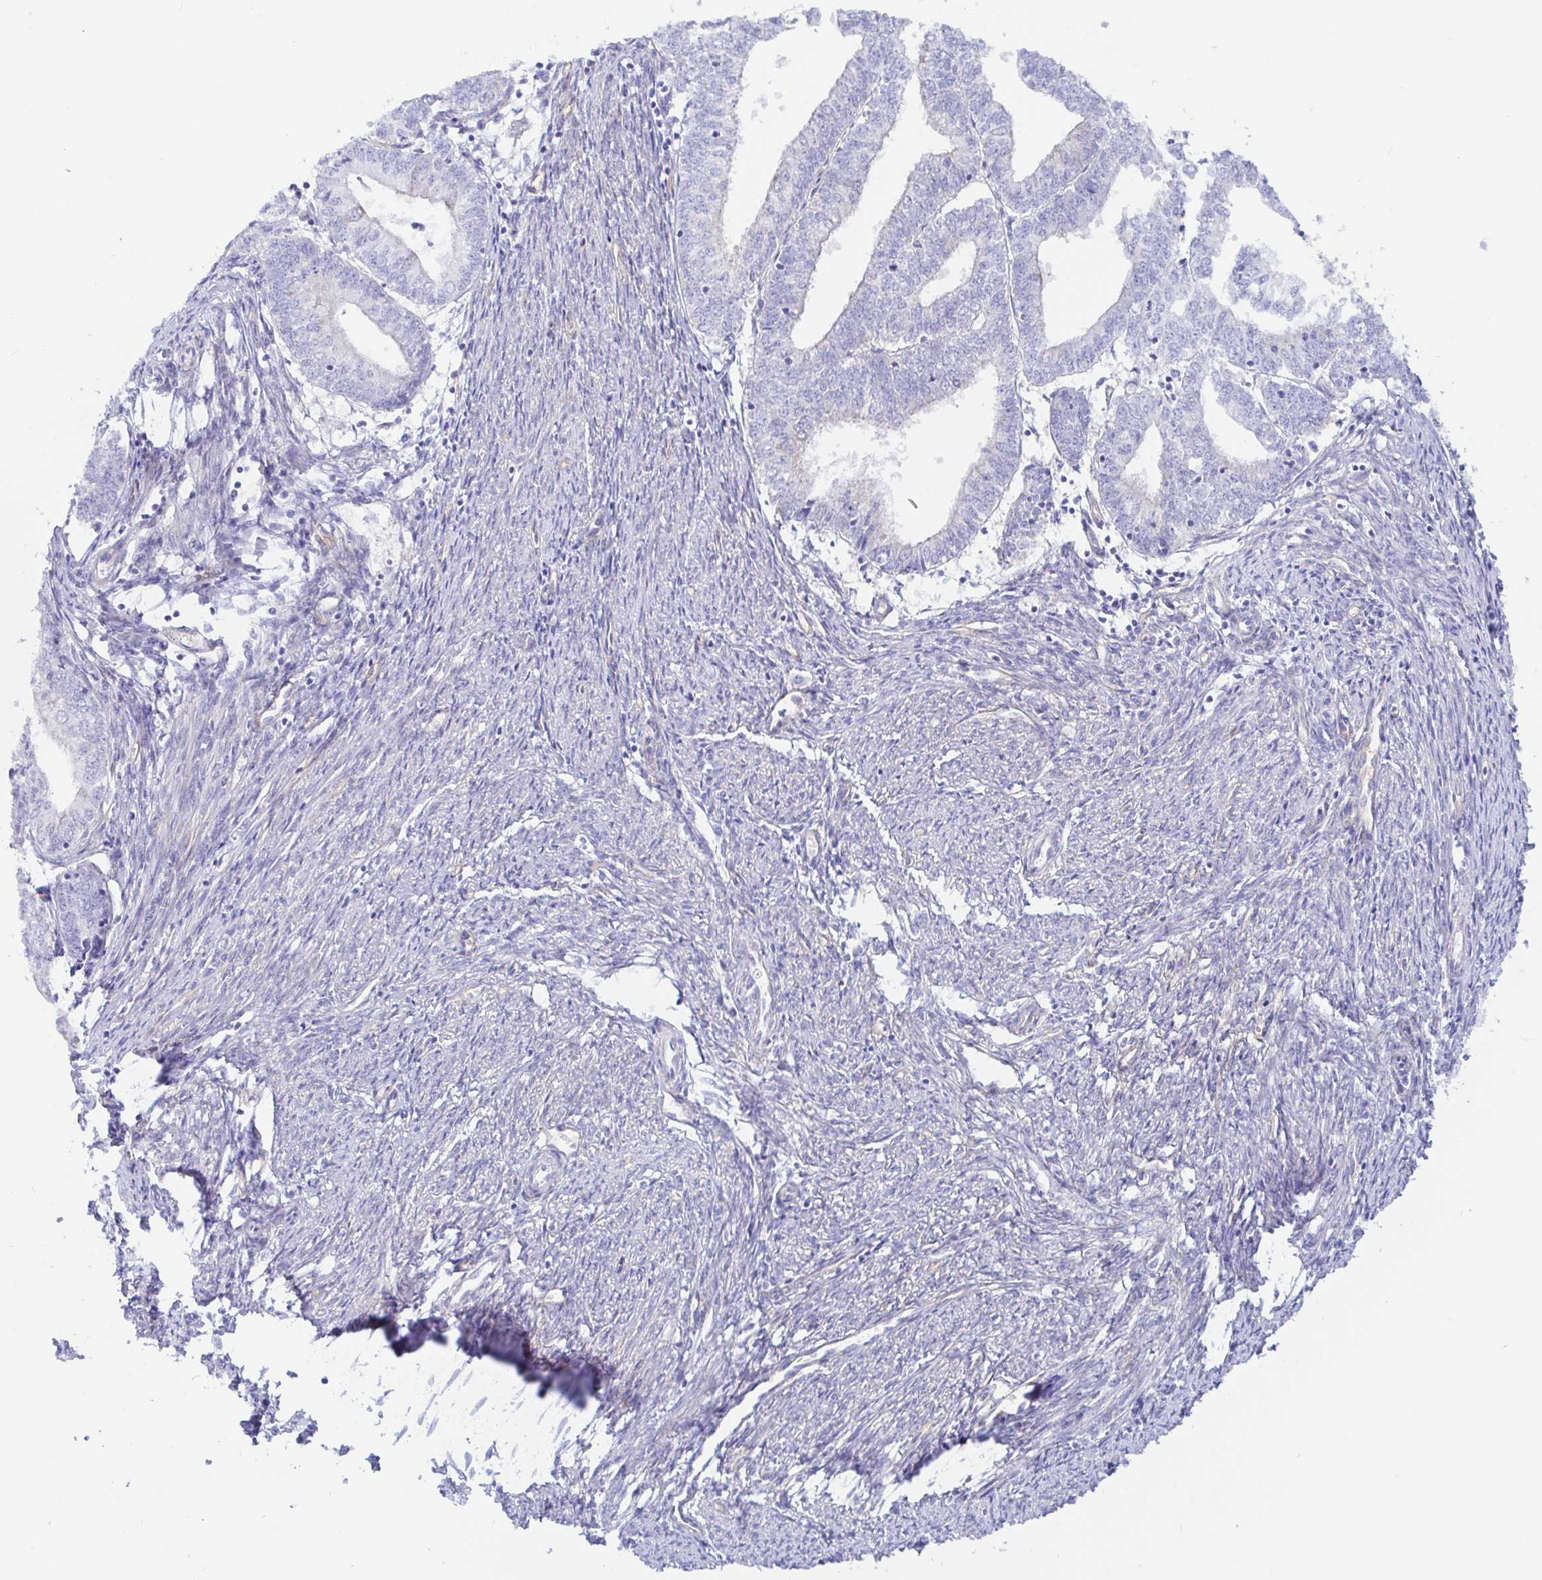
{"staining": {"intensity": "negative", "quantity": "none", "location": "none"}, "tissue": "endometrial cancer", "cell_type": "Tumor cells", "image_type": "cancer", "snomed": [{"axis": "morphology", "description": "Adenocarcinoma, NOS"}, {"axis": "topography", "description": "Endometrium"}], "caption": "A histopathology image of human endometrial adenocarcinoma is negative for staining in tumor cells. (DAB (3,3'-diaminobenzidine) immunohistochemistry (IHC) with hematoxylin counter stain).", "gene": "ARL4D", "patient": {"sex": "female", "age": 61}}